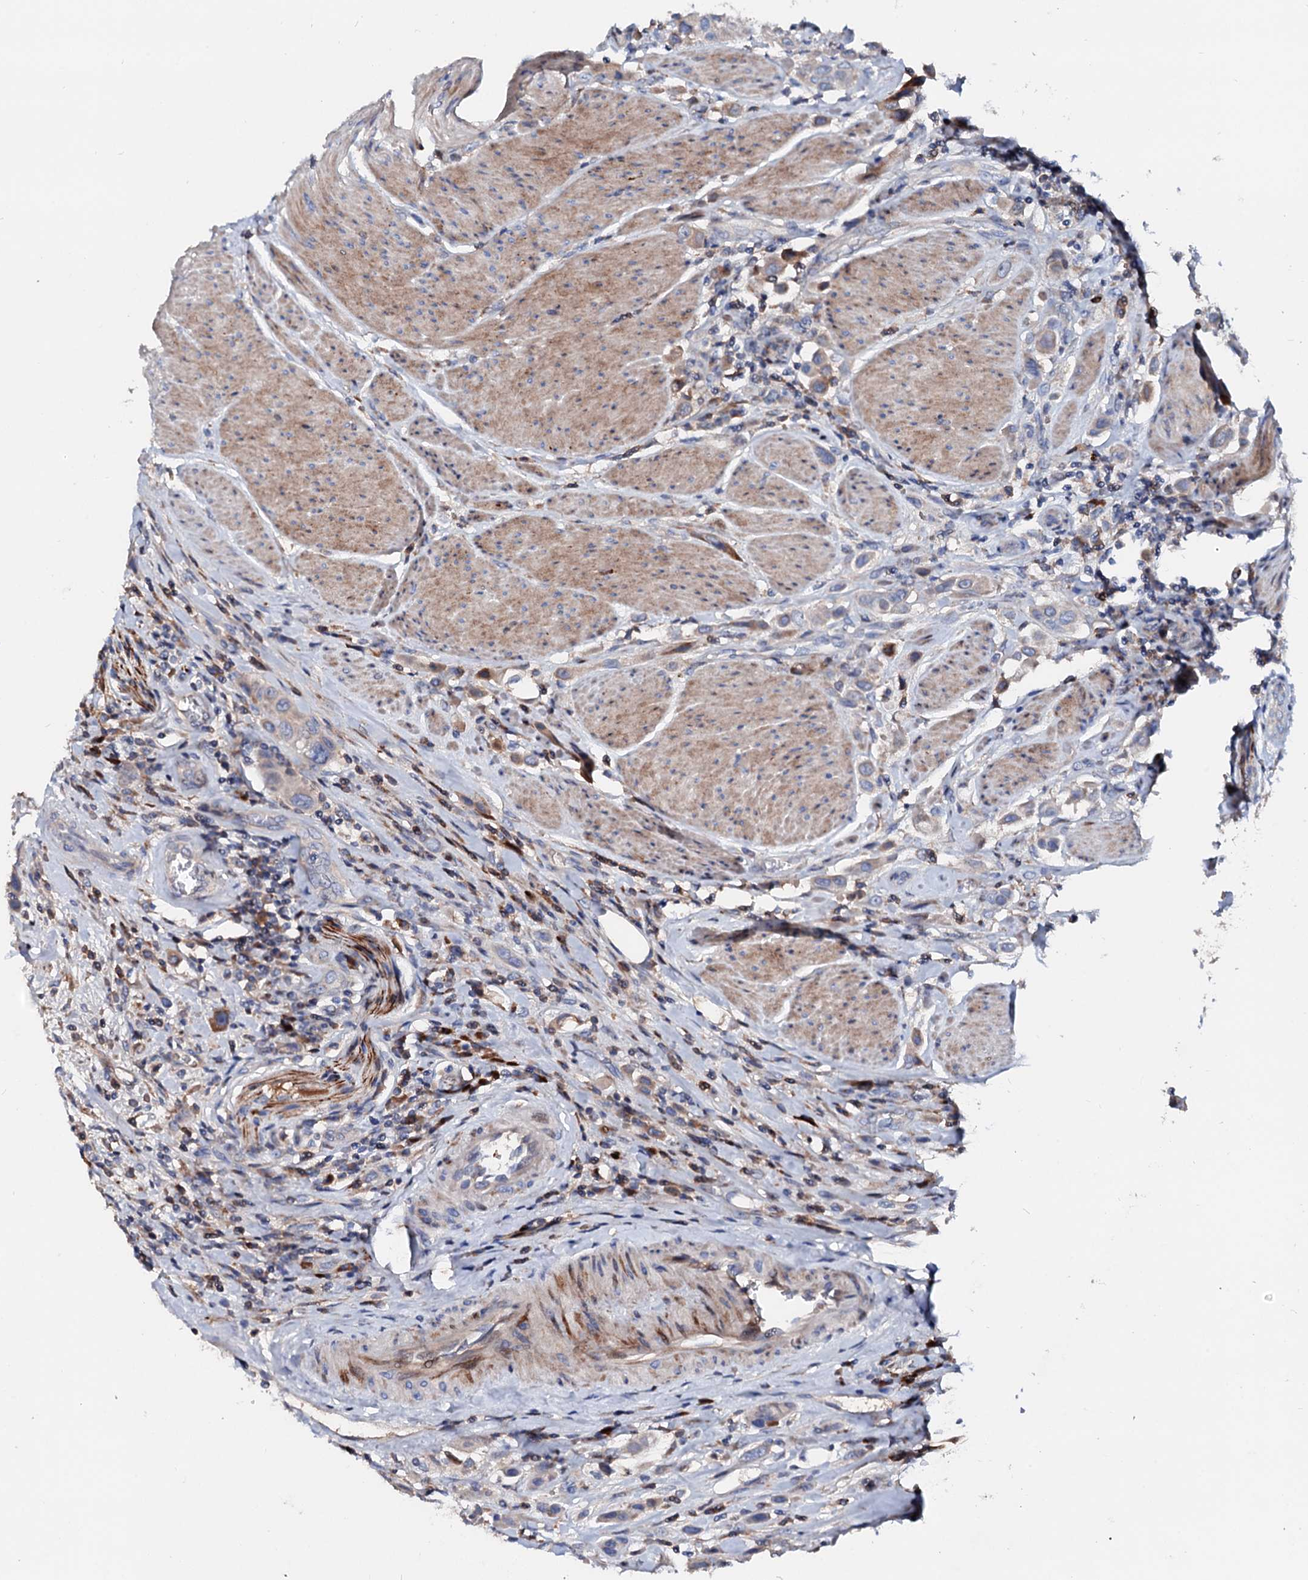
{"staining": {"intensity": "moderate", "quantity": "25%-75%", "location": "cytoplasmic/membranous"}, "tissue": "urothelial cancer", "cell_type": "Tumor cells", "image_type": "cancer", "snomed": [{"axis": "morphology", "description": "Urothelial carcinoma, High grade"}, {"axis": "topography", "description": "Urinary bladder"}], "caption": "Immunohistochemical staining of high-grade urothelial carcinoma demonstrates moderate cytoplasmic/membranous protein positivity in approximately 25%-75% of tumor cells.", "gene": "SLC10A7", "patient": {"sex": "male", "age": 50}}